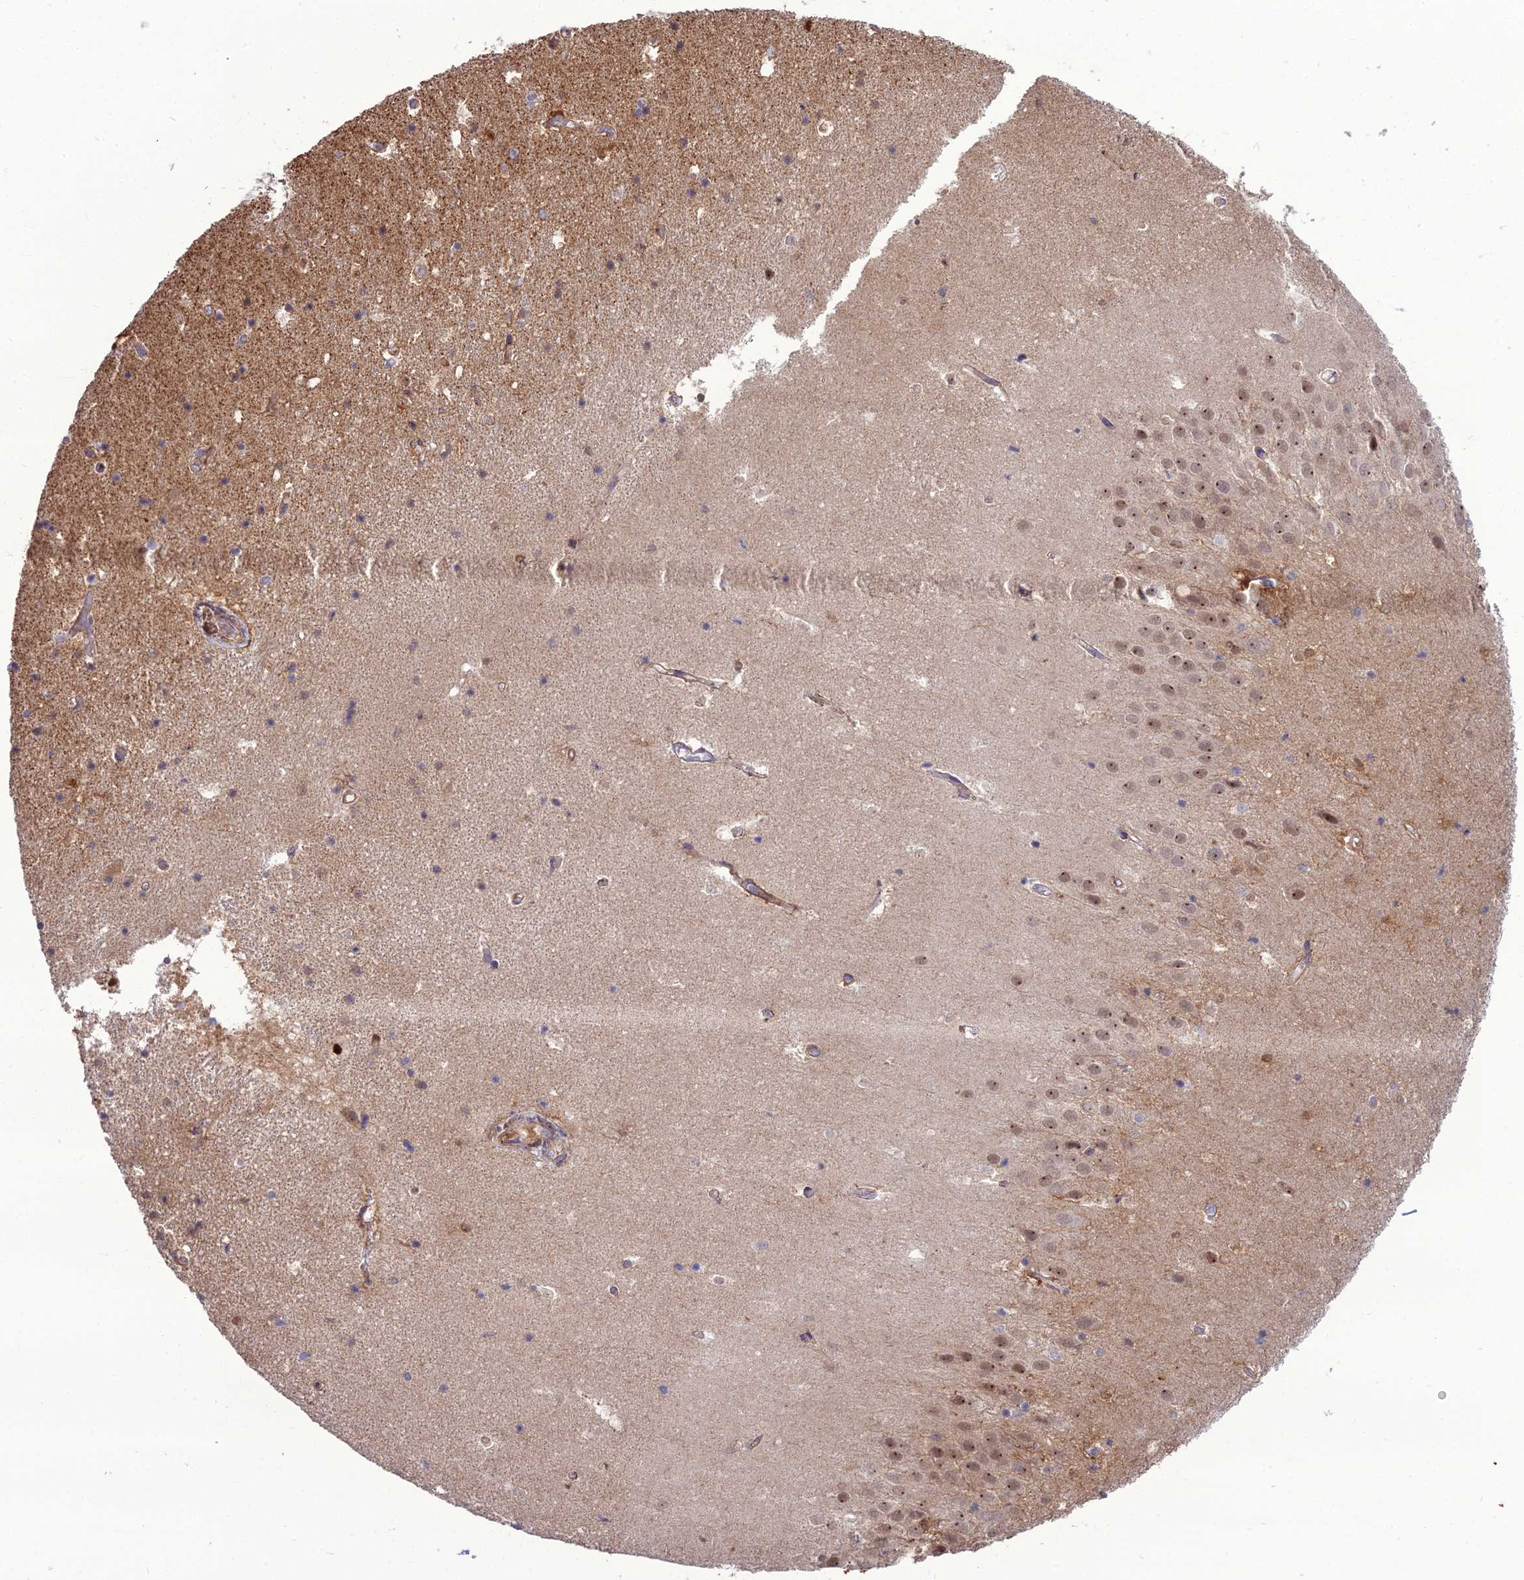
{"staining": {"intensity": "weak", "quantity": "<25%", "location": "cytoplasmic/membranous"}, "tissue": "hippocampus", "cell_type": "Glial cells", "image_type": "normal", "snomed": [{"axis": "morphology", "description": "Normal tissue, NOS"}, {"axis": "topography", "description": "Hippocampus"}], "caption": "Hippocampus stained for a protein using IHC shows no staining glial cells.", "gene": "TSPYL2", "patient": {"sex": "female", "age": 52}}